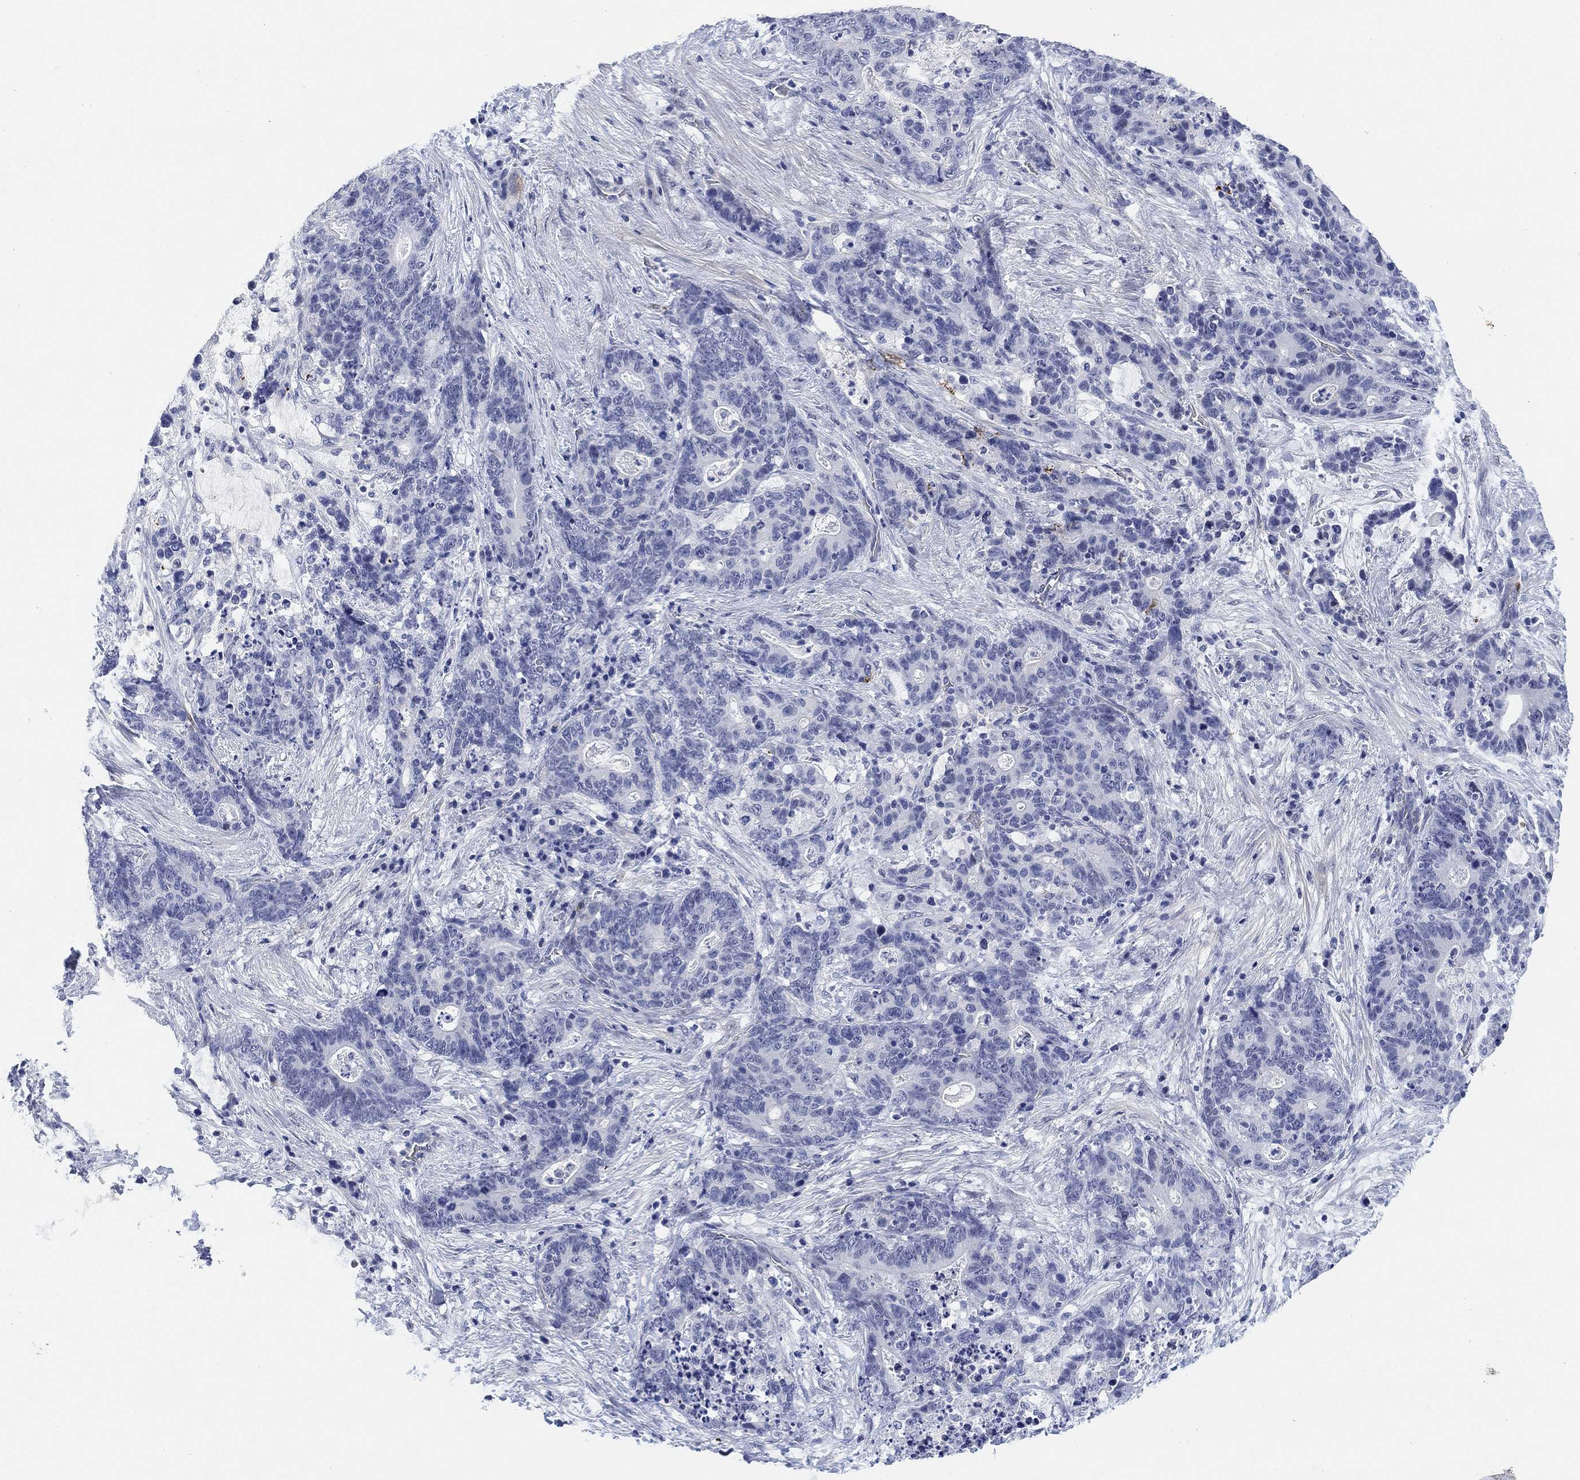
{"staining": {"intensity": "negative", "quantity": "none", "location": "none"}, "tissue": "stomach cancer", "cell_type": "Tumor cells", "image_type": "cancer", "snomed": [{"axis": "morphology", "description": "Normal tissue, NOS"}, {"axis": "morphology", "description": "Adenocarcinoma, NOS"}, {"axis": "topography", "description": "Stomach"}], "caption": "High magnification brightfield microscopy of stomach cancer (adenocarcinoma) stained with DAB (3,3'-diaminobenzidine) (brown) and counterstained with hematoxylin (blue): tumor cells show no significant positivity.", "gene": "PAX6", "patient": {"sex": "female", "age": 64}}